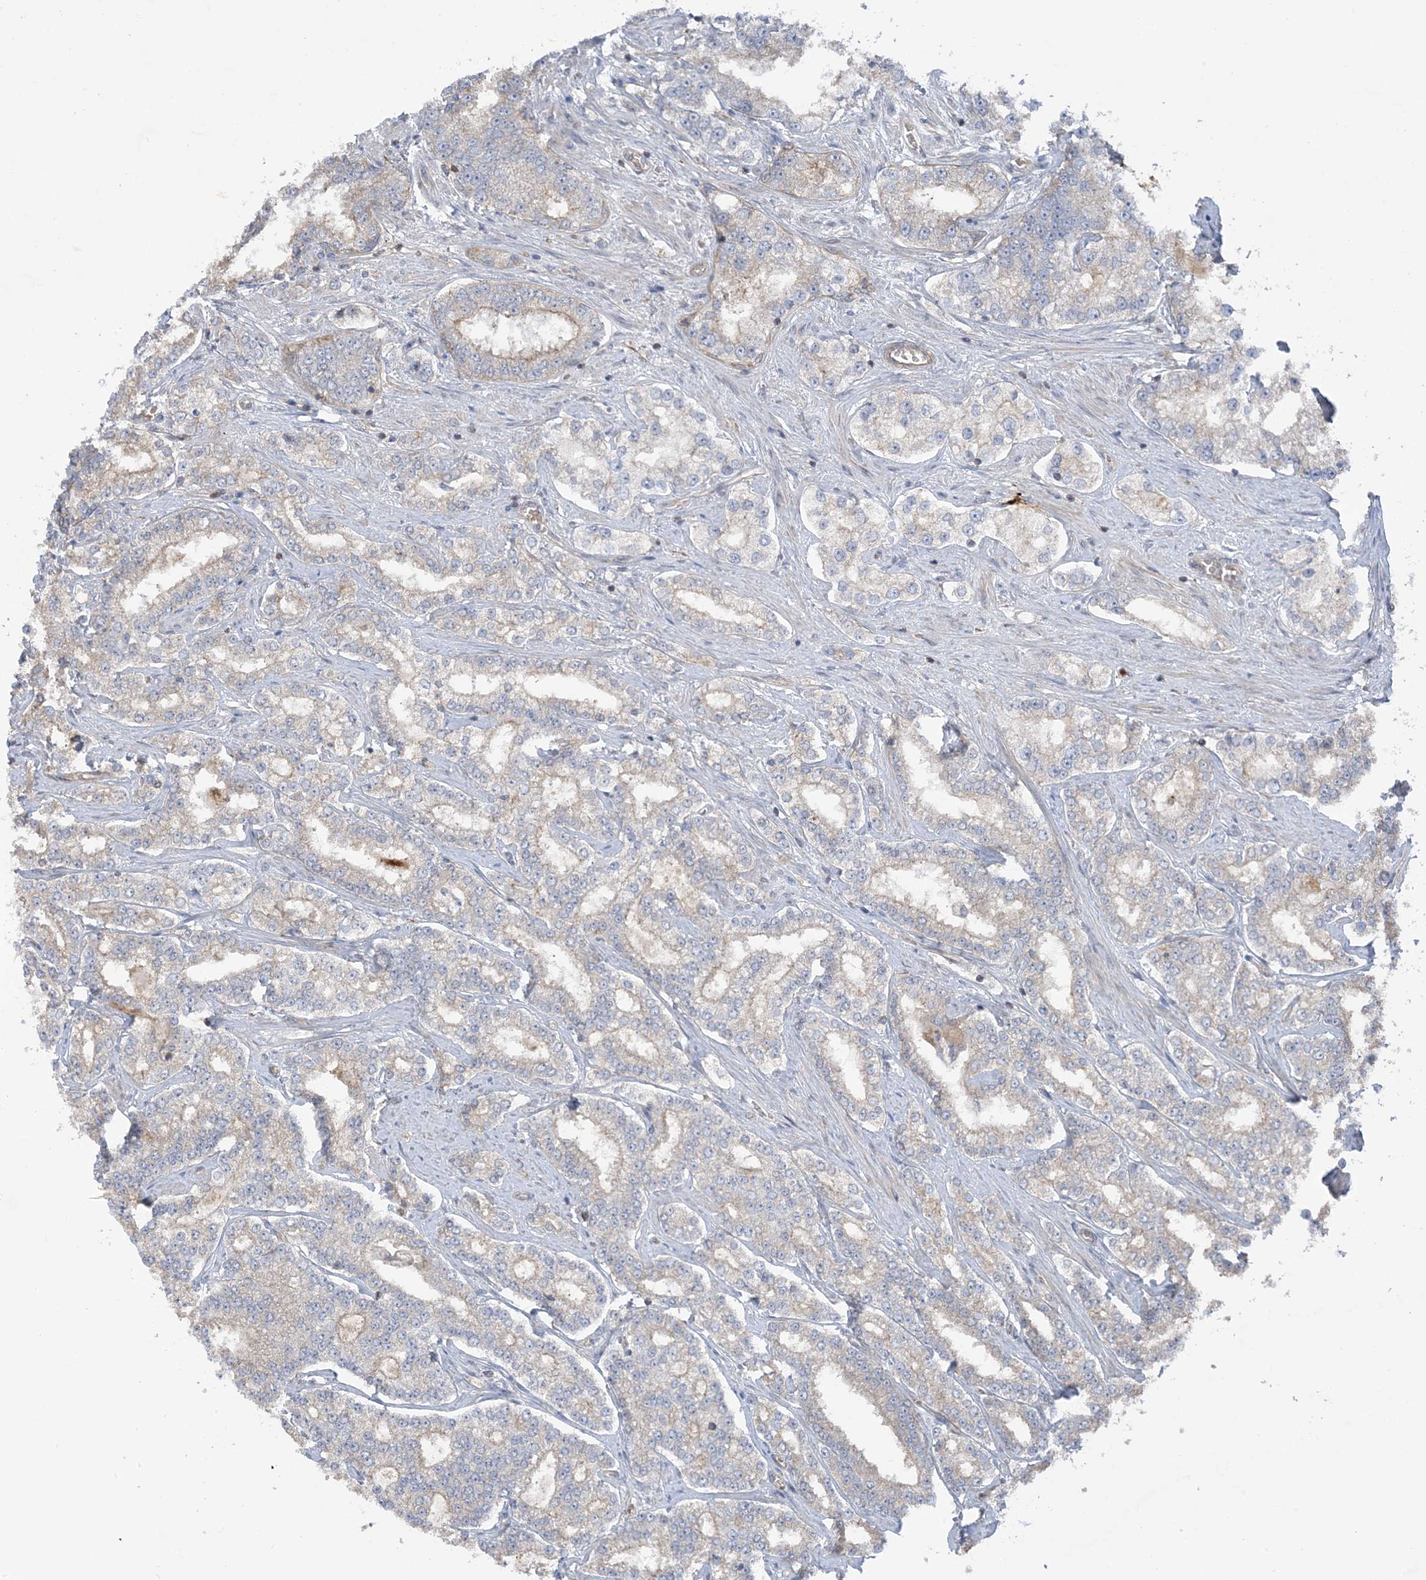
{"staining": {"intensity": "weak", "quantity": "<25%", "location": "cytoplasmic/membranous"}, "tissue": "prostate cancer", "cell_type": "Tumor cells", "image_type": "cancer", "snomed": [{"axis": "morphology", "description": "Normal tissue, NOS"}, {"axis": "morphology", "description": "Adenocarcinoma, High grade"}, {"axis": "topography", "description": "Prostate"}], "caption": "Image shows no protein staining in tumor cells of high-grade adenocarcinoma (prostate) tissue.", "gene": "ICMT", "patient": {"sex": "male", "age": 83}}